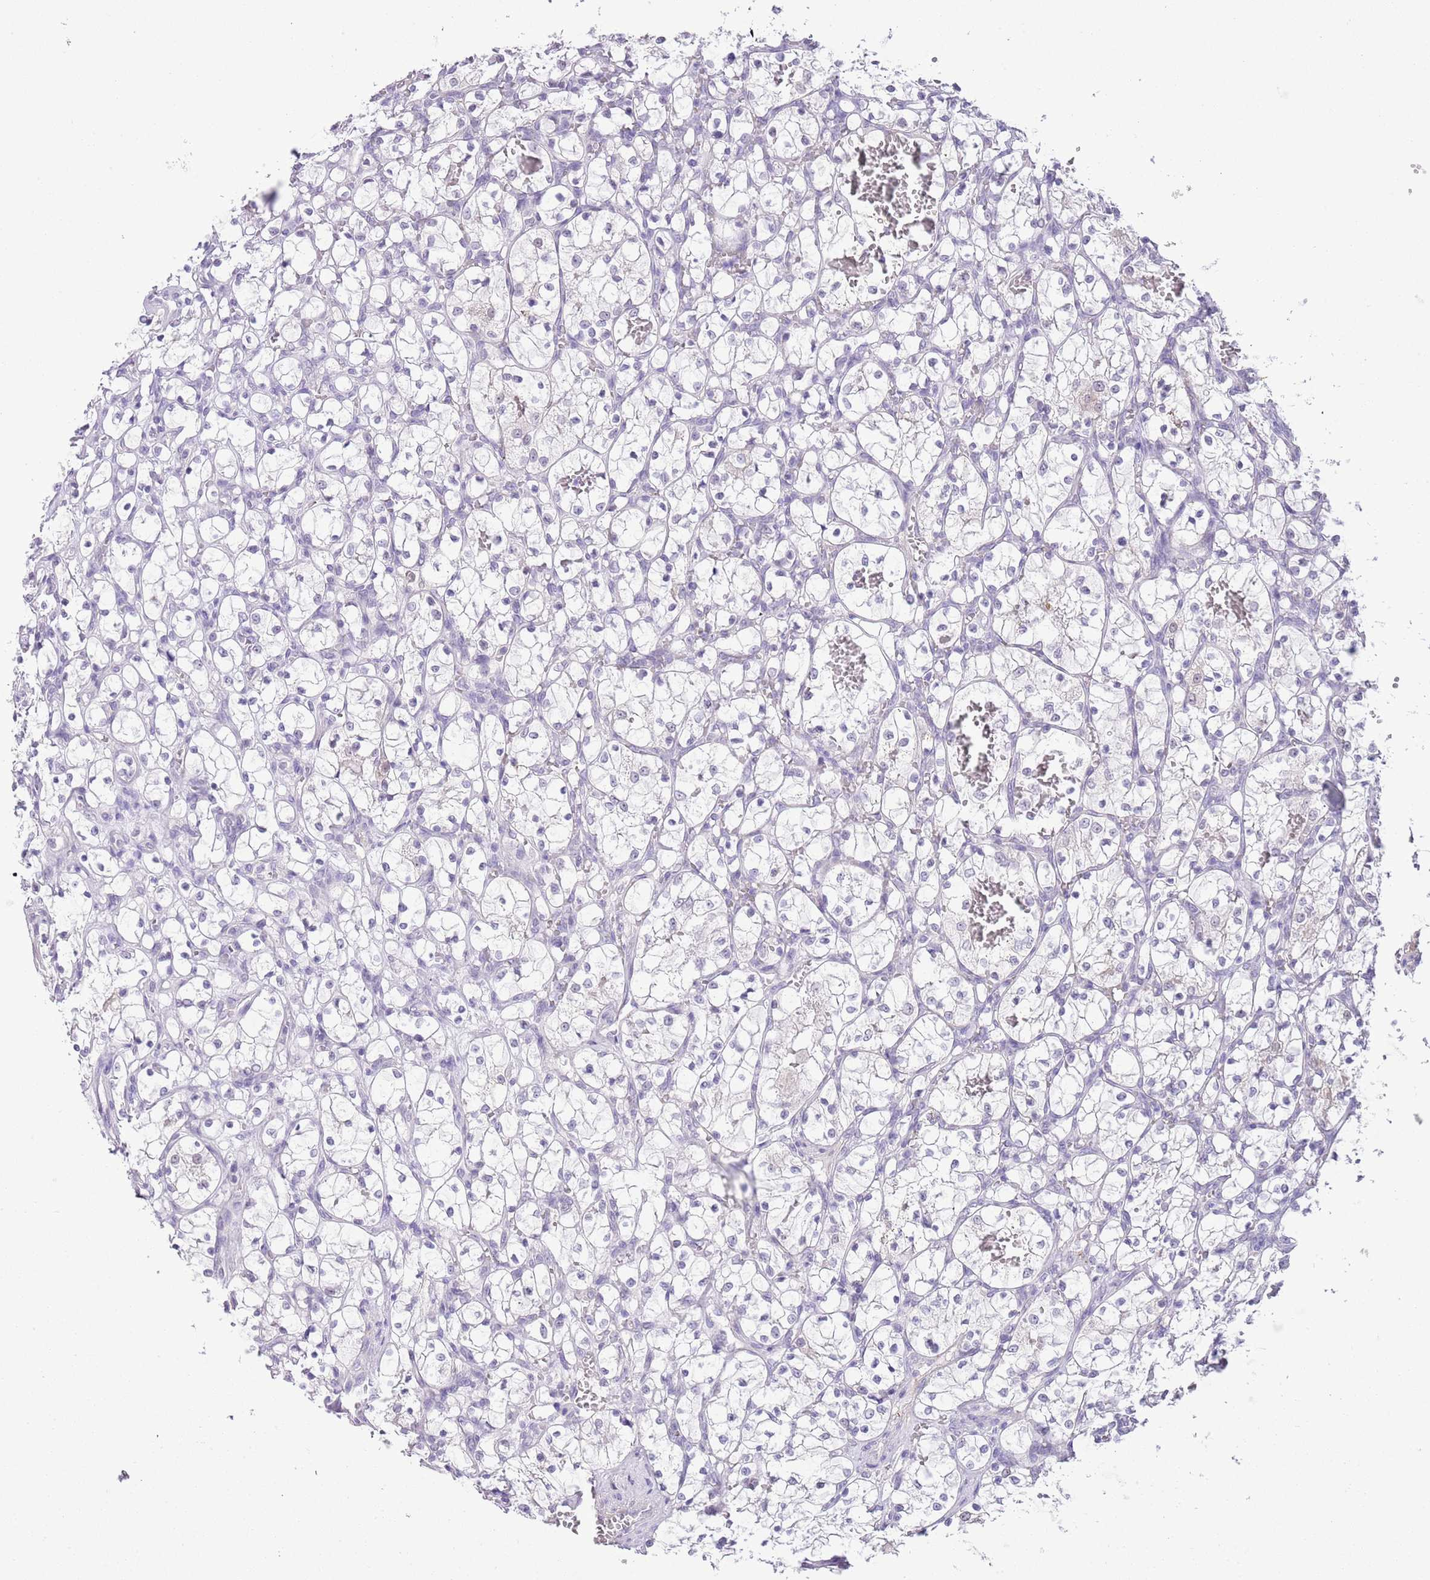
{"staining": {"intensity": "negative", "quantity": "none", "location": "none"}, "tissue": "renal cancer", "cell_type": "Tumor cells", "image_type": "cancer", "snomed": [{"axis": "morphology", "description": "Adenocarcinoma, NOS"}, {"axis": "topography", "description": "Kidney"}], "caption": "An IHC image of adenocarcinoma (renal) is shown. There is no staining in tumor cells of adenocarcinoma (renal).", "gene": "MIDN", "patient": {"sex": "female", "age": 69}}